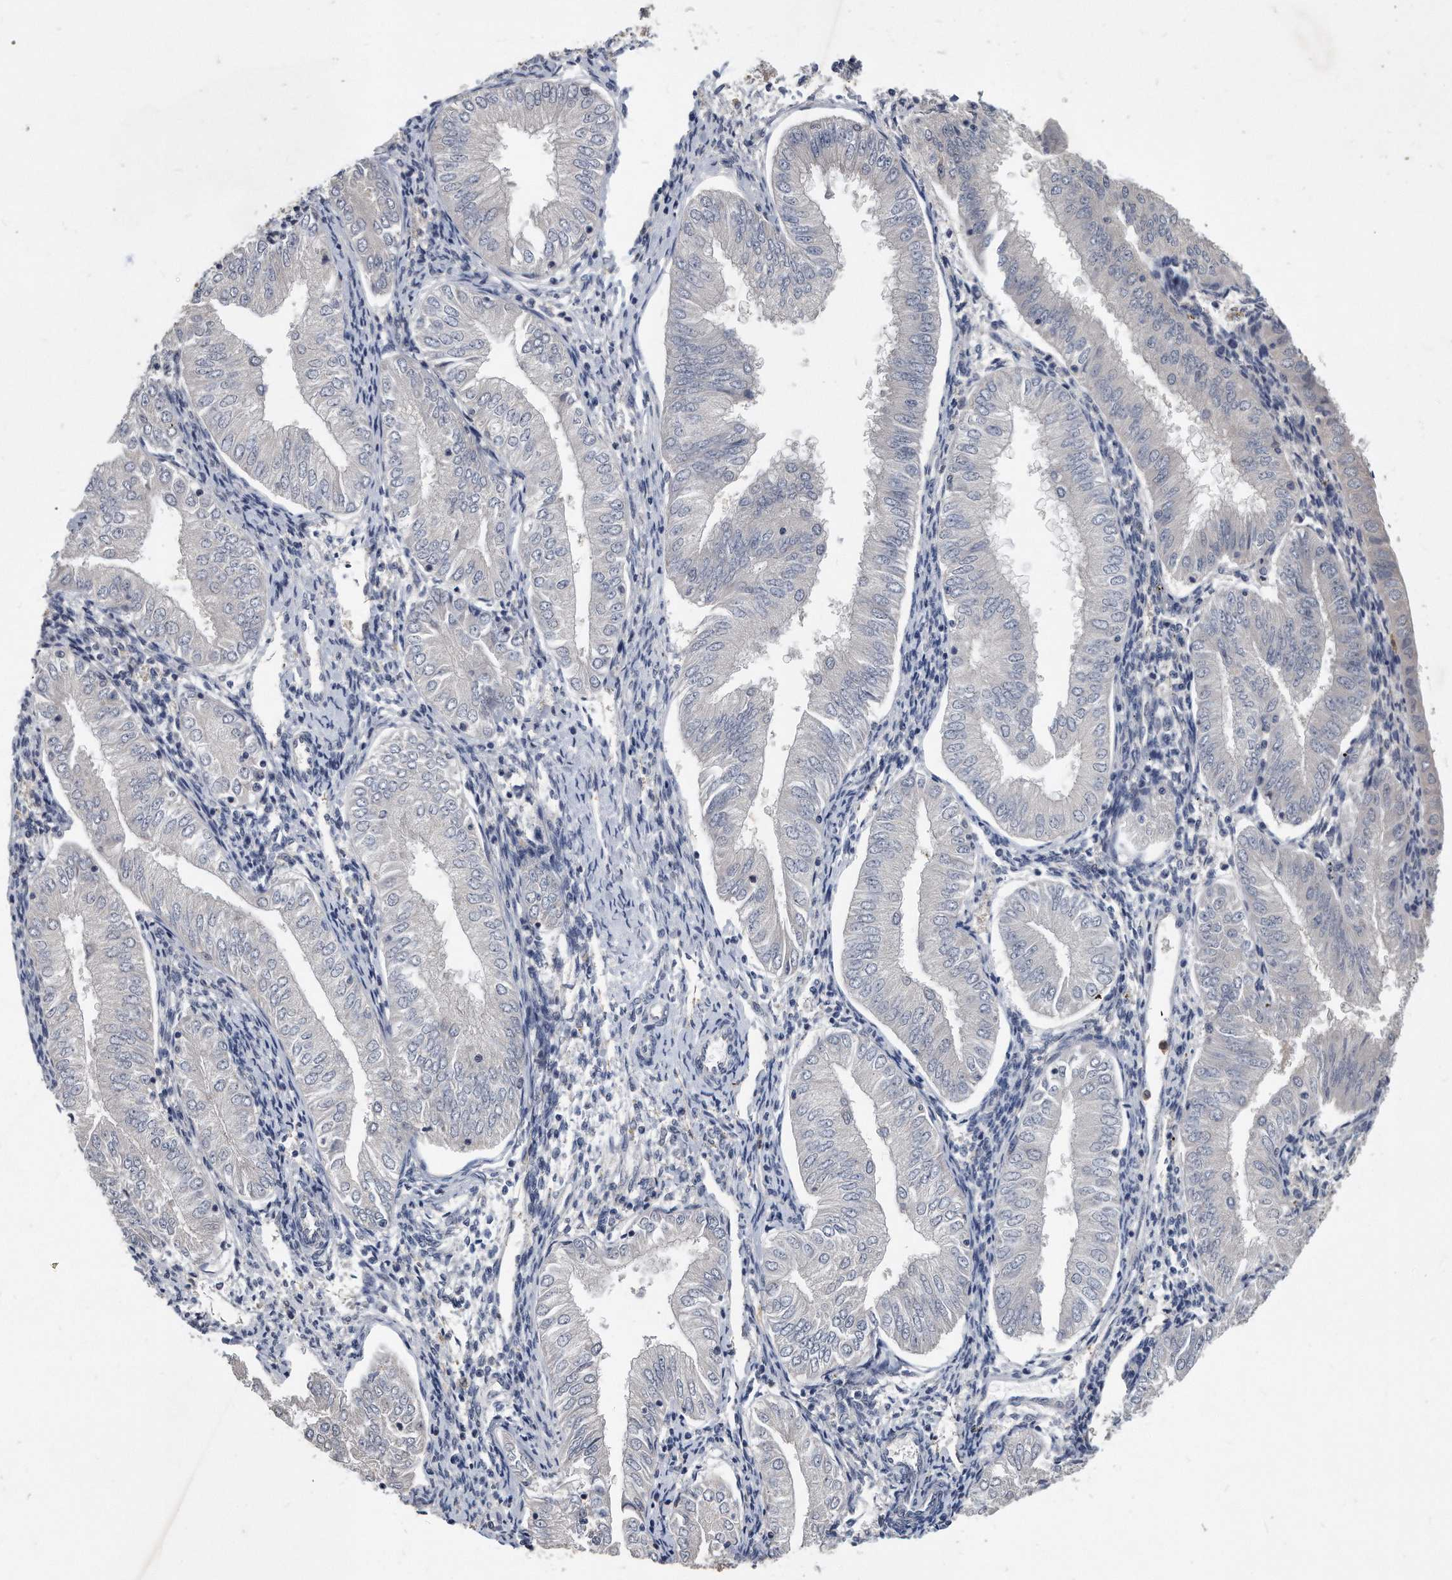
{"staining": {"intensity": "negative", "quantity": "none", "location": "none"}, "tissue": "endometrial cancer", "cell_type": "Tumor cells", "image_type": "cancer", "snomed": [{"axis": "morphology", "description": "Adenocarcinoma, NOS"}, {"axis": "topography", "description": "Endometrium"}], "caption": "Endometrial adenocarcinoma stained for a protein using immunohistochemistry shows no positivity tumor cells.", "gene": "HOMER3", "patient": {"sex": "female", "age": 53}}